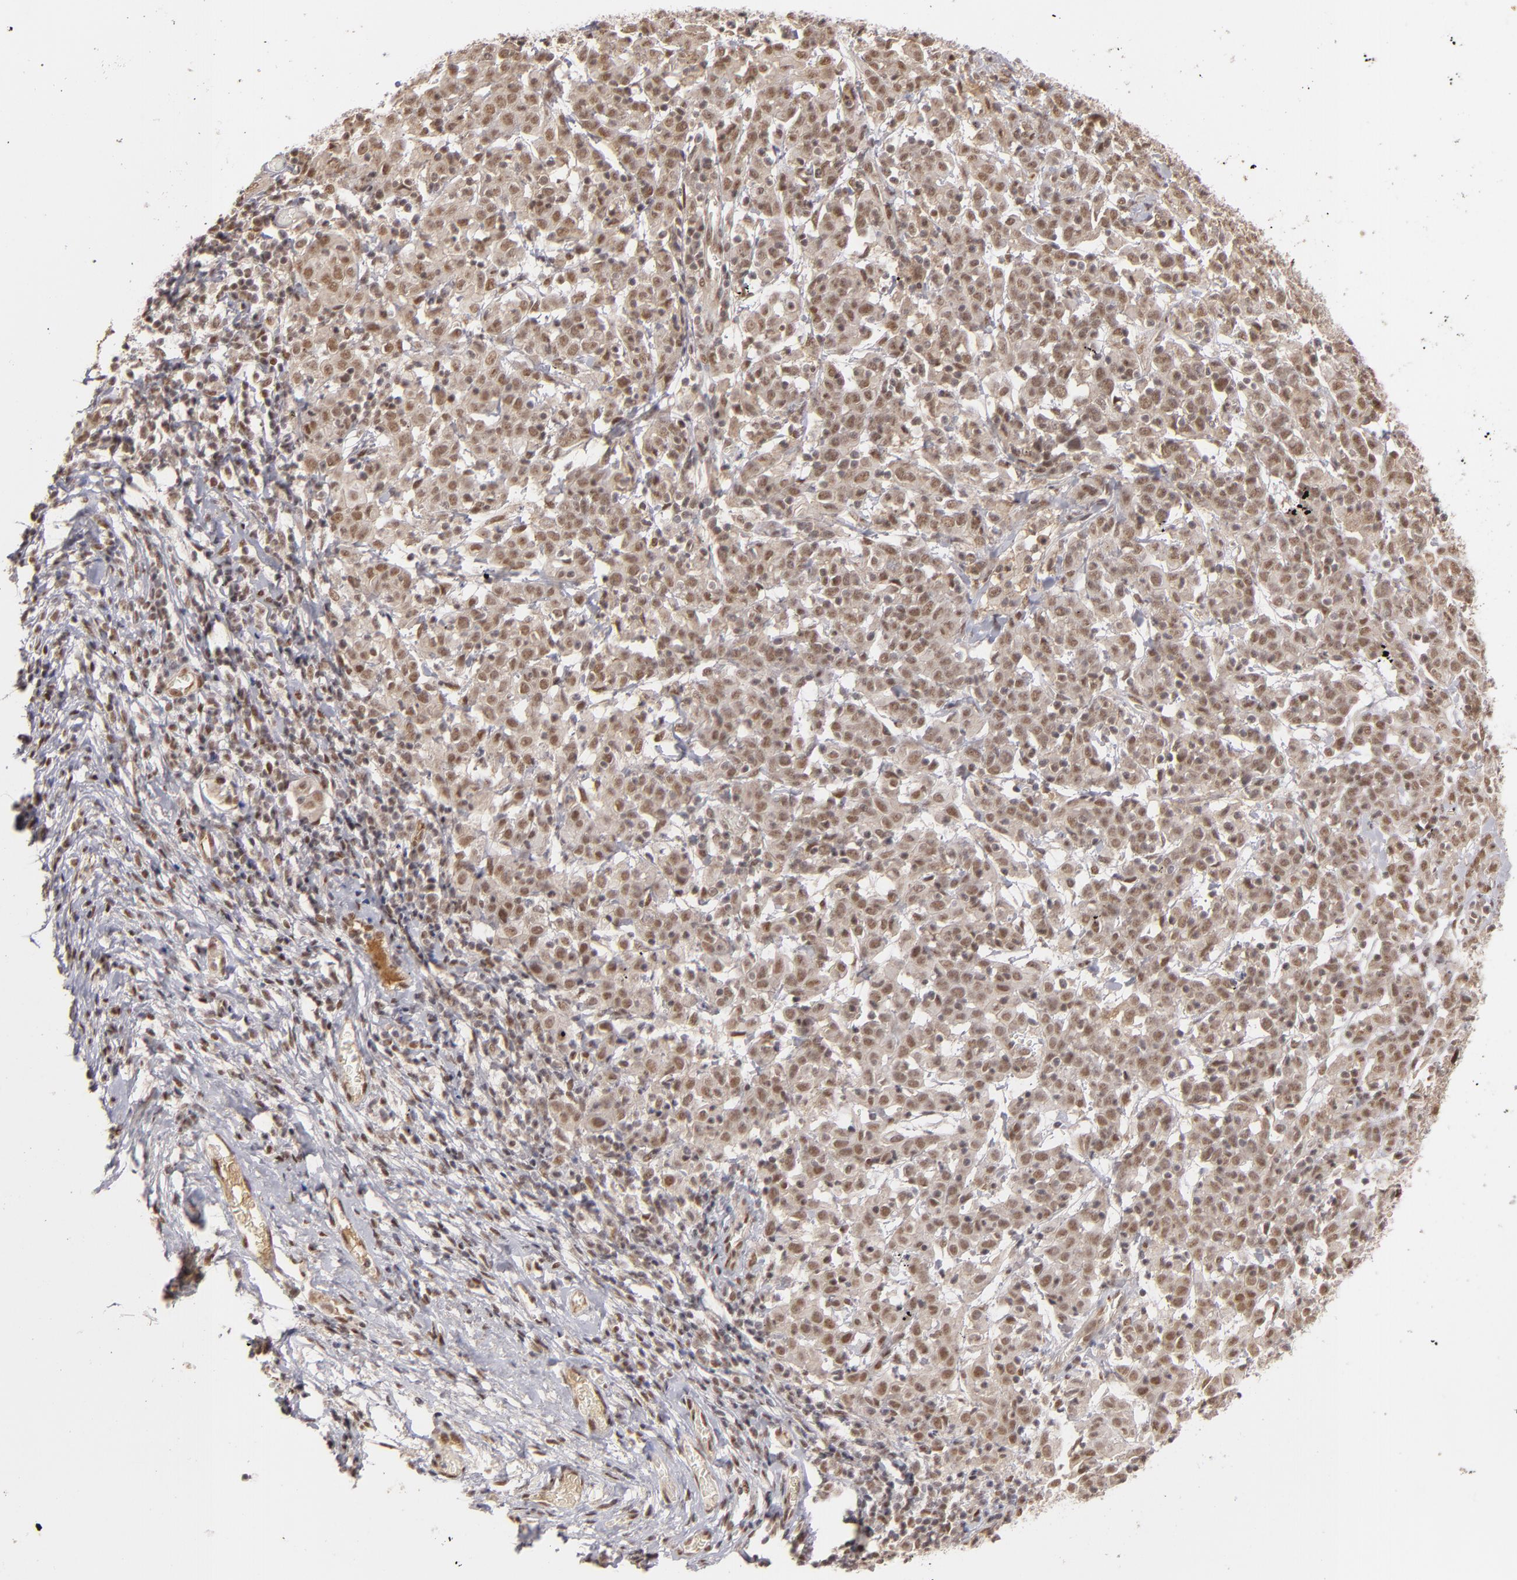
{"staining": {"intensity": "weak", "quantity": ">75%", "location": "nuclear"}, "tissue": "cervical cancer", "cell_type": "Tumor cells", "image_type": "cancer", "snomed": [{"axis": "morphology", "description": "Normal tissue, NOS"}, {"axis": "morphology", "description": "Squamous cell carcinoma, NOS"}, {"axis": "topography", "description": "Cervix"}], "caption": "A low amount of weak nuclear expression is present in approximately >75% of tumor cells in squamous cell carcinoma (cervical) tissue. (DAB IHC with brightfield microscopy, high magnification).", "gene": "ZNF234", "patient": {"sex": "female", "age": 67}}